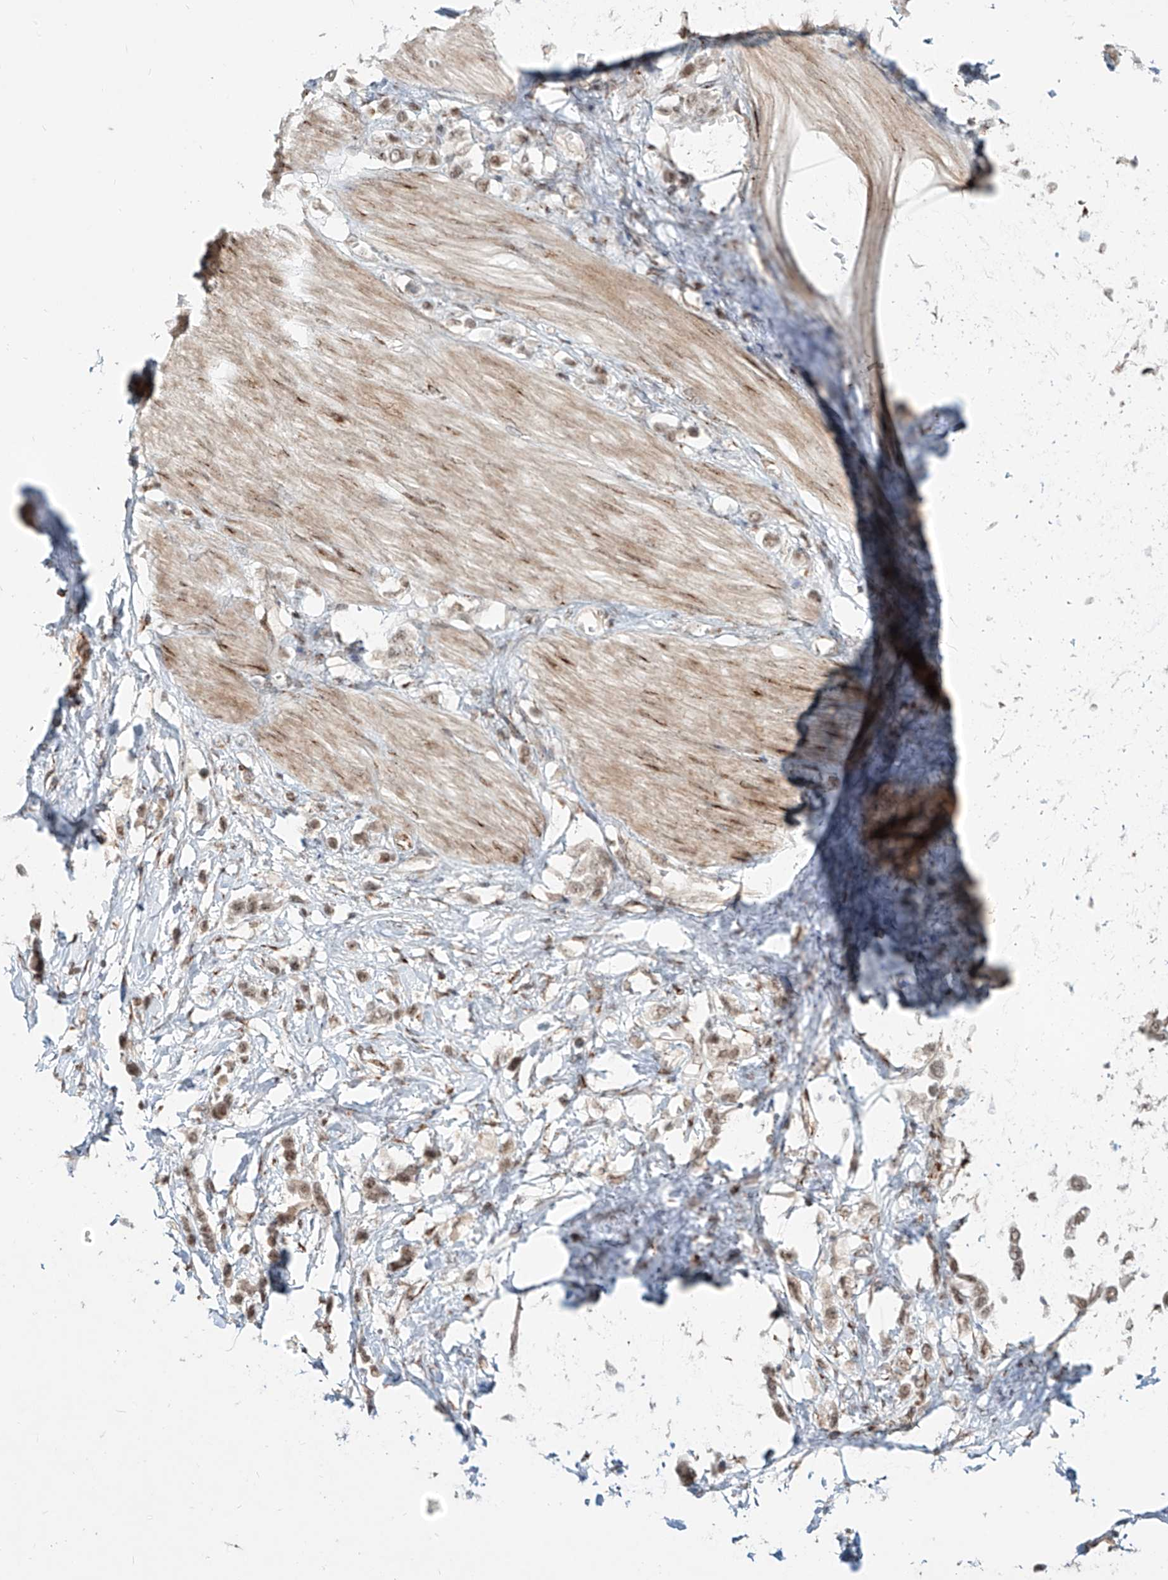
{"staining": {"intensity": "weak", "quantity": ">75%", "location": "nuclear"}, "tissue": "stomach cancer", "cell_type": "Tumor cells", "image_type": "cancer", "snomed": [{"axis": "morphology", "description": "Adenocarcinoma, NOS"}, {"axis": "topography", "description": "Stomach"}], "caption": "Immunohistochemical staining of stomach cancer shows low levels of weak nuclear staining in approximately >75% of tumor cells. The protein is stained brown, and the nuclei are stained in blue (DAB IHC with brightfield microscopy, high magnification).", "gene": "ZNF710", "patient": {"sex": "female", "age": 65}}